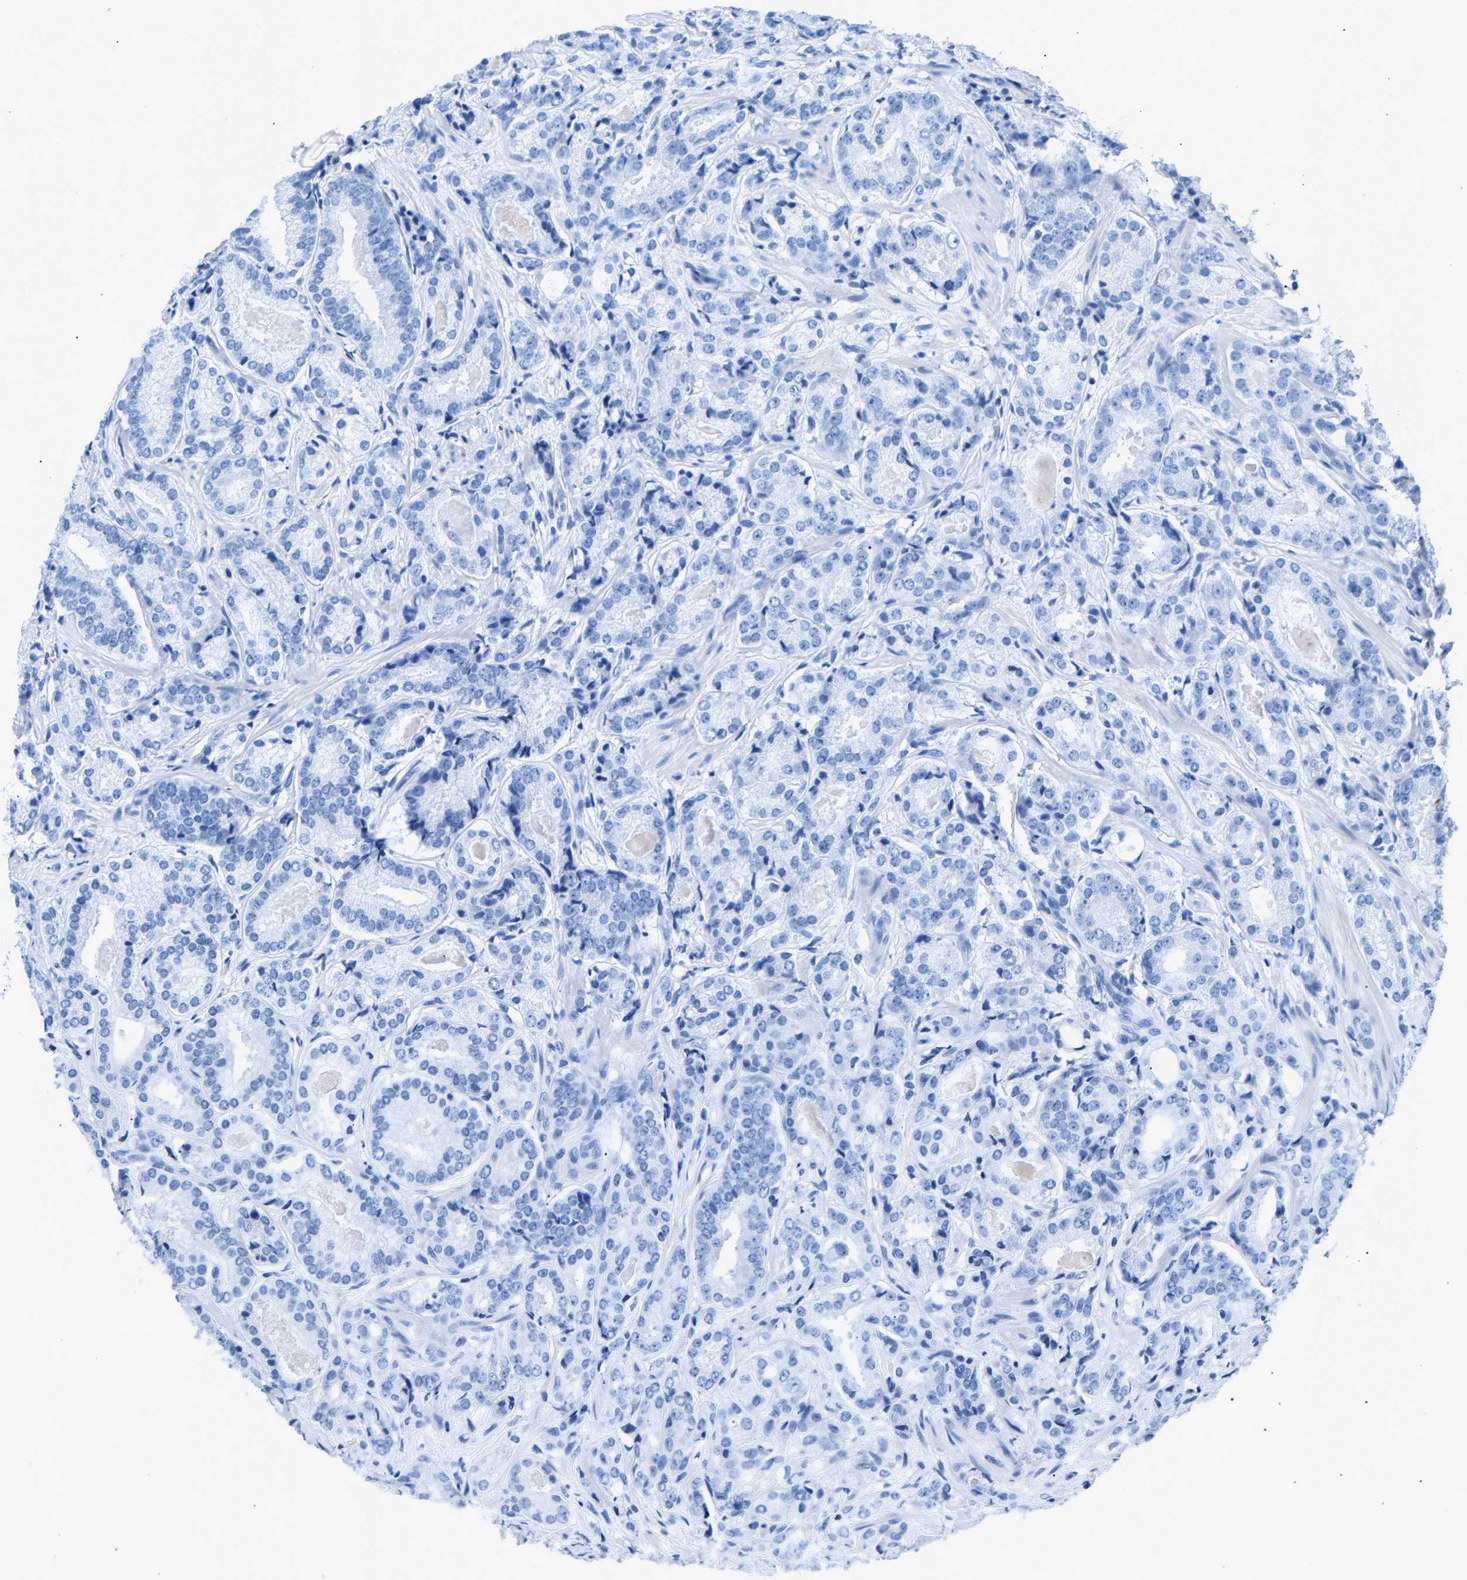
{"staining": {"intensity": "negative", "quantity": "none", "location": "none"}, "tissue": "prostate cancer", "cell_type": "Tumor cells", "image_type": "cancer", "snomed": [{"axis": "morphology", "description": "Adenocarcinoma, Low grade"}, {"axis": "topography", "description": "Prostate"}], "caption": "Micrograph shows no protein staining in tumor cells of low-grade adenocarcinoma (prostate) tissue.", "gene": "CPS1", "patient": {"sex": "male", "age": 69}}